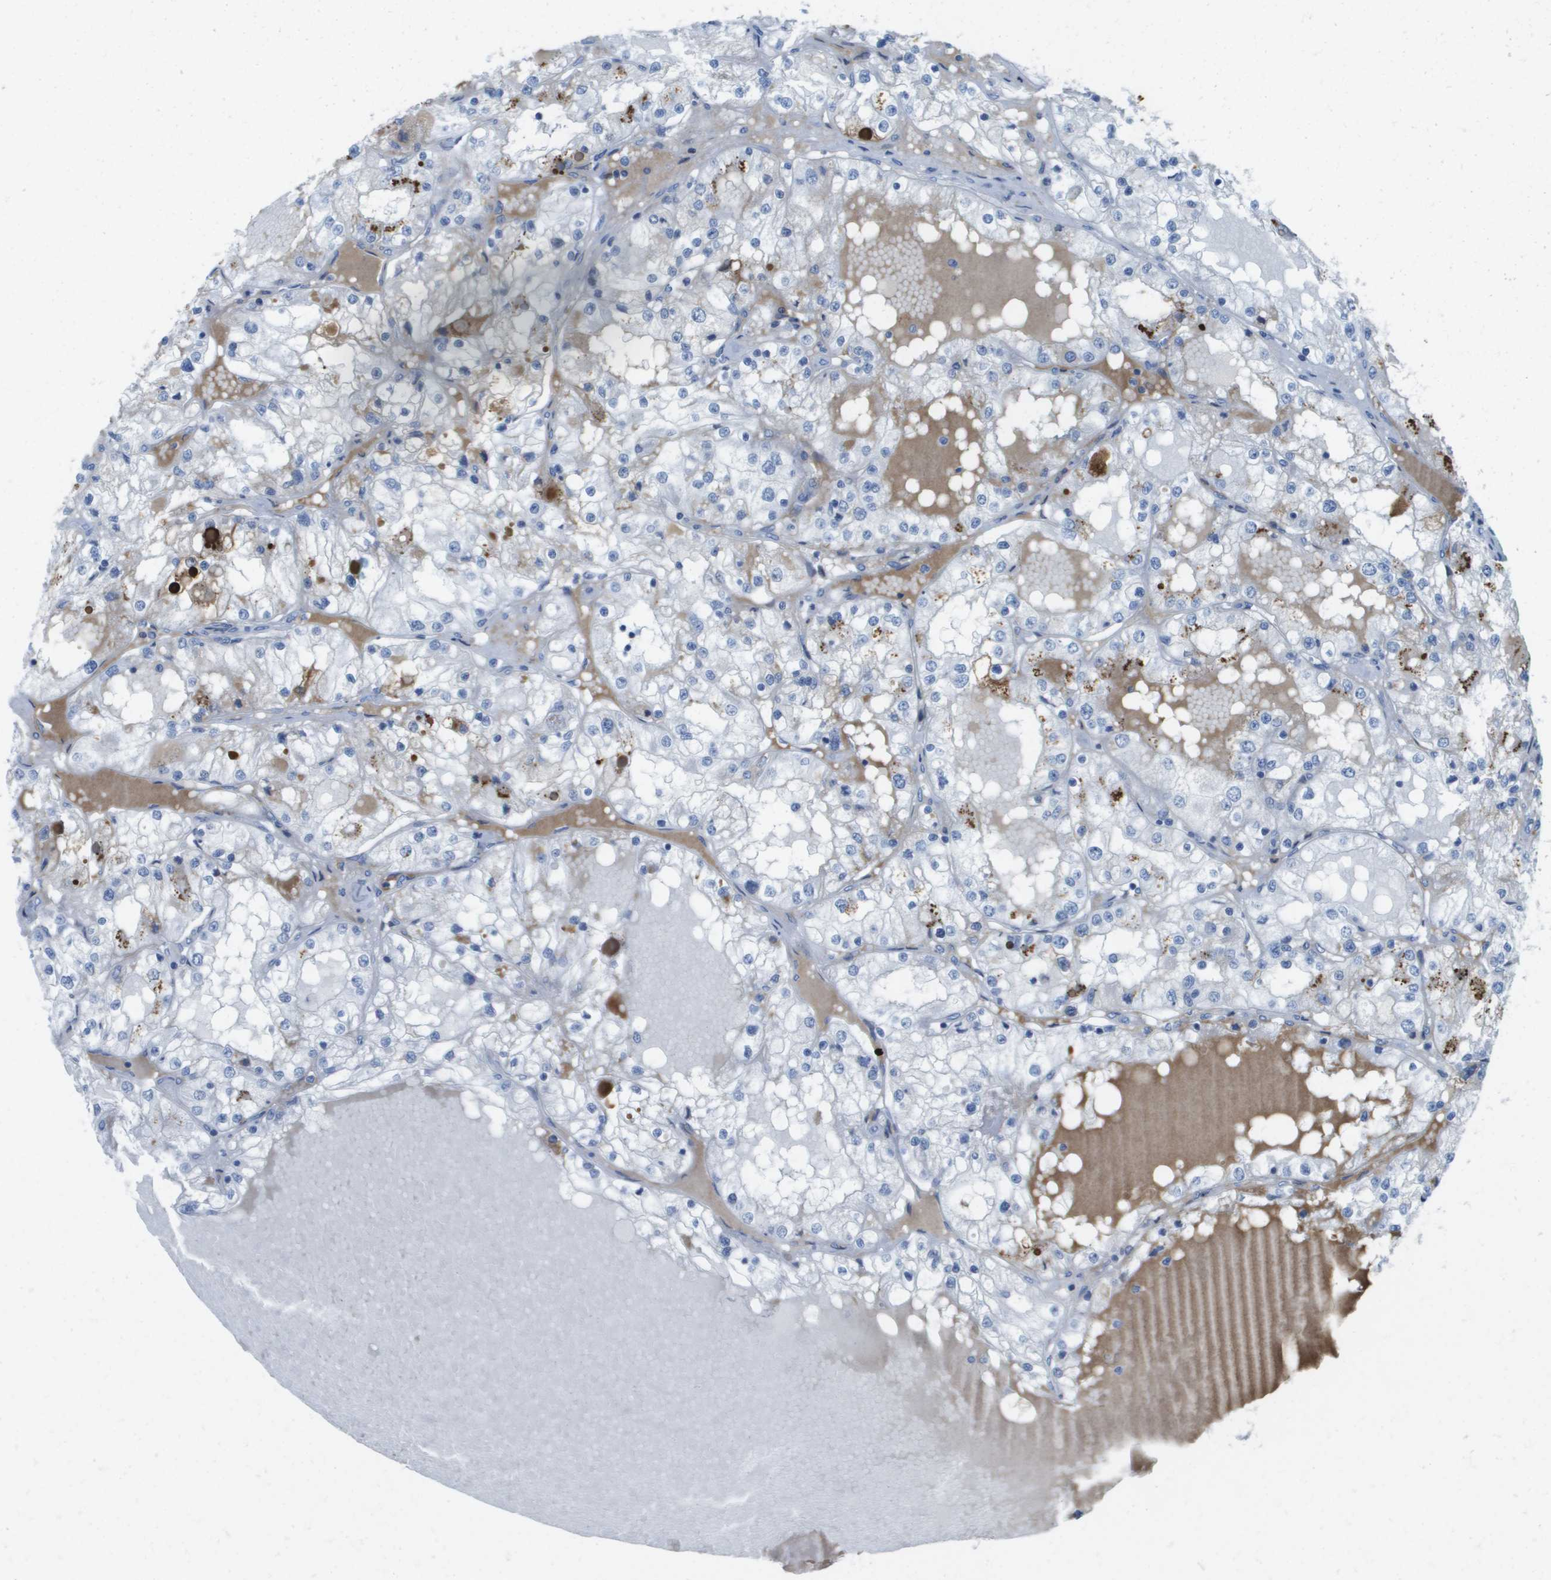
{"staining": {"intensity": "negative", "quantity": "none", "location": "none"}, "tissue": "renal cancer", "cell_type": "Tumor cells", "image_type": "cancer", "snomed": [{"axis": "morphology", "description": "Adenocarcinoma, NOS"}, {"axis": "topography", "description": "Kidney"}], "caption": "Immunohistochemical staining of human adenocarcinoma (renal) shows no significant expression in tumor cells.", "gene": "GPR18", "patient": {"sex": "male", "age": 68}}